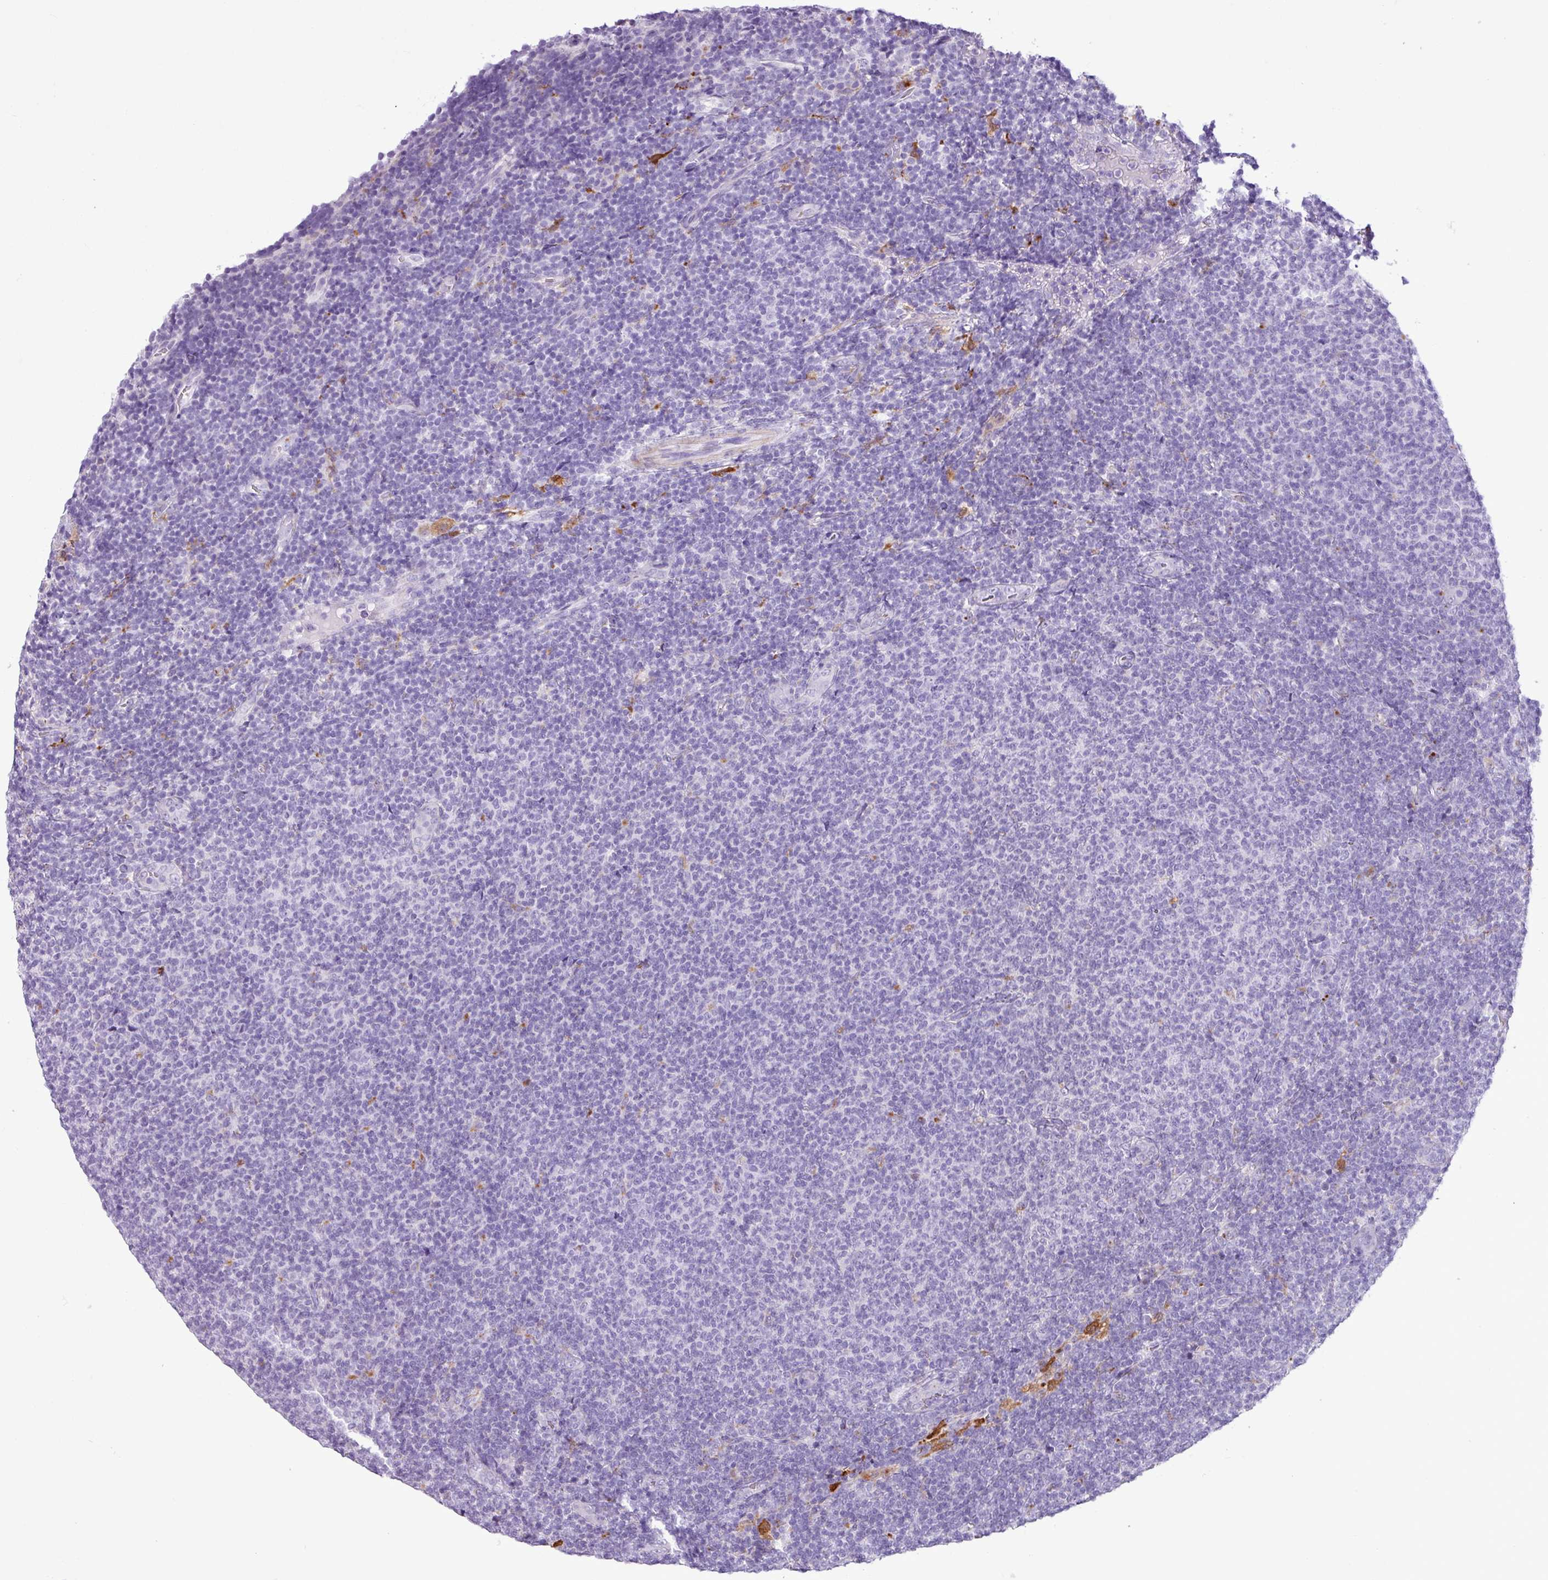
{"staining": {"intensity": "negative", "quantity": "none", "location": "none"}, "tissue": "lymphoma", "cell_type": "Tumor cells", "image_type": "cancer", "snomed": [{"axis": "morphology", "description": "Malignant lymphoma, non-Hodgkin's type, Low grade"}, {"axis": "topography", "description": "Lymph node"}], "caption": "Tumor cells show no significant protein expression in malignant lymphoma, non-Hodgkin's type (low-grade).", "gene": "TMEM200C", "patient": {"sex": "male", "age": 66}}